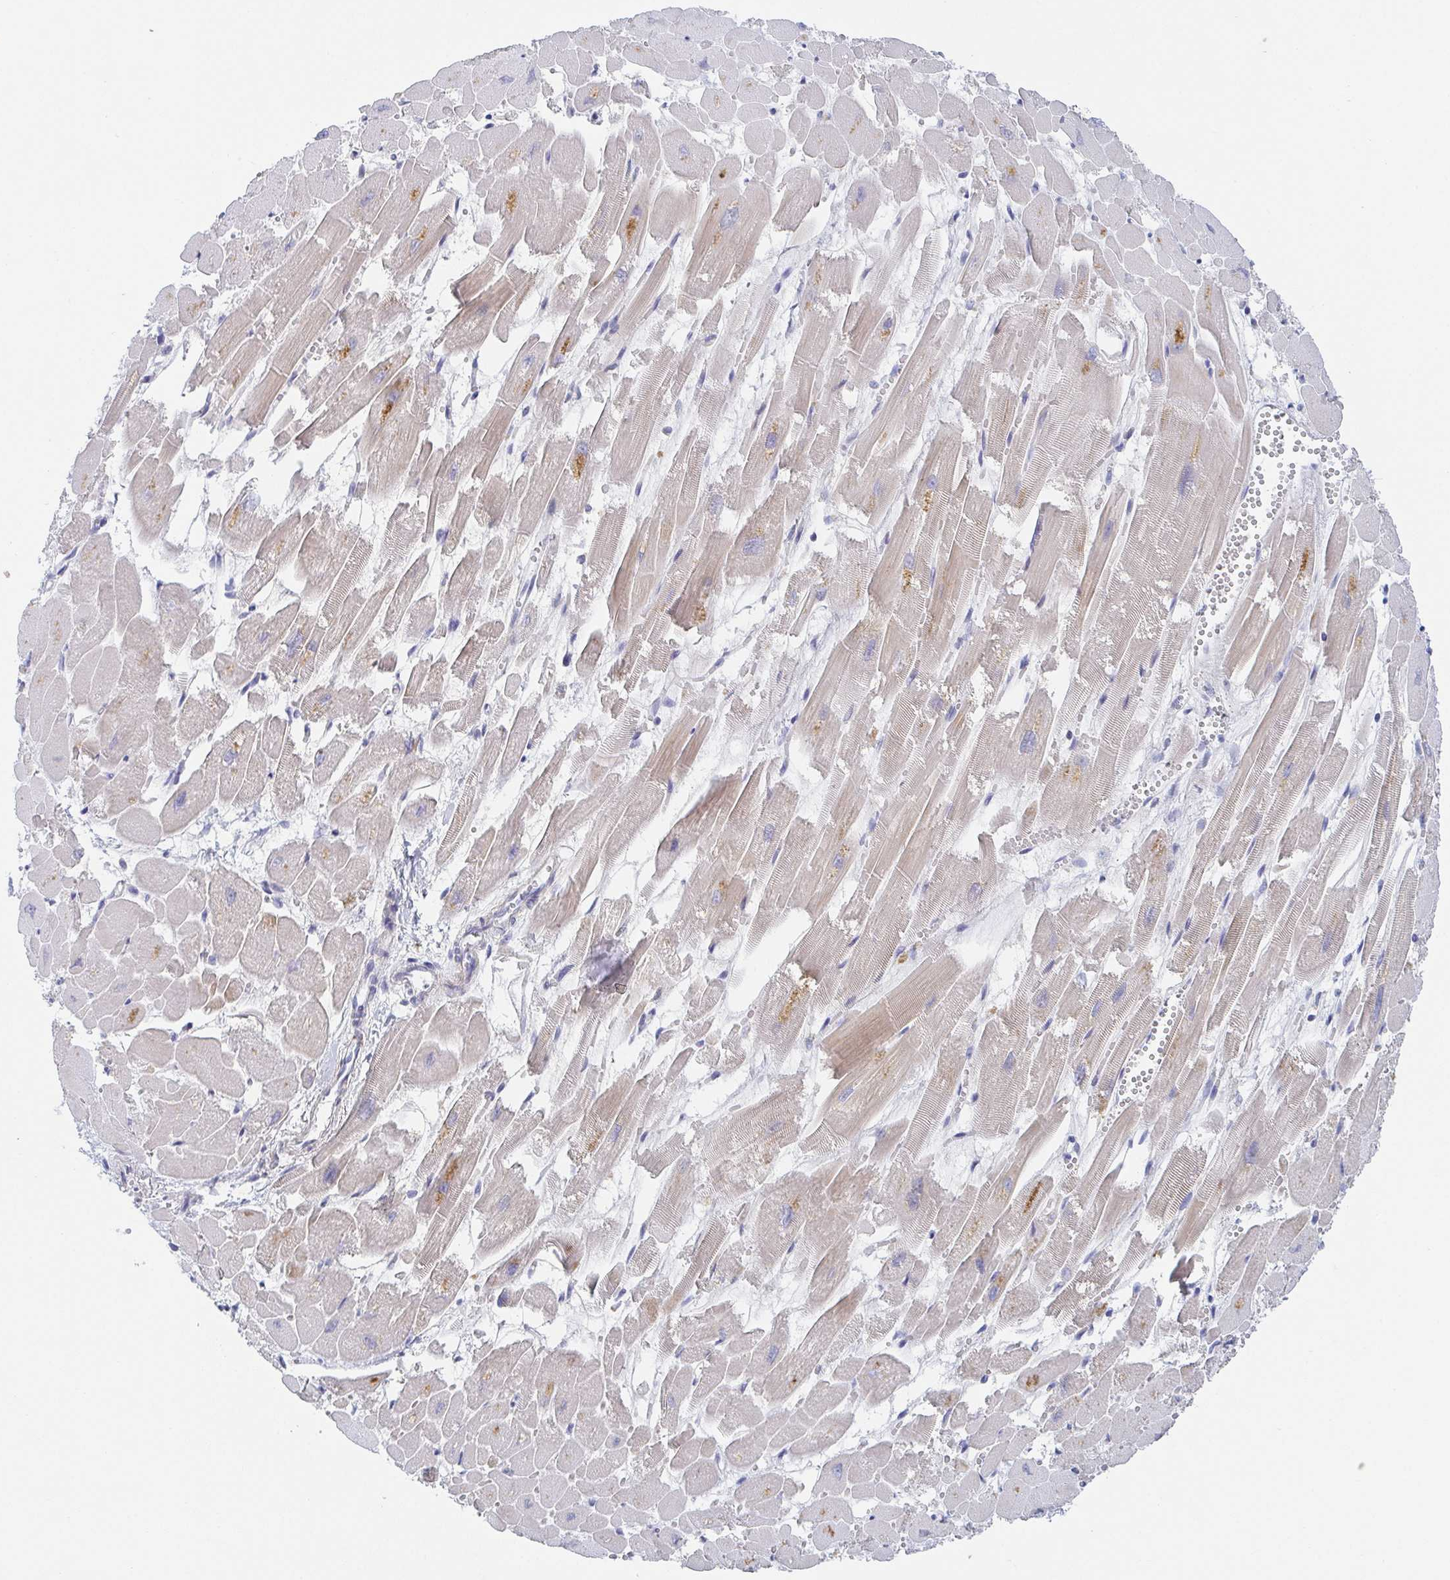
{"staining": {"intensity": "weak", "quantity": "25%-75%", "location": "cytoplasmic/membranous"}, "tissue": "heart muscle", "cell_type": "Cardiomyocytes", "image_type": "normal", "snomed": [{"axis": "morphology", "description": "Normal tissue, NOS"}, {"axis": "topography", "description": "Heart"}], "caption": "A brown stain labels weak cytoplasmic/membranous positivity of a protein in cardiomyocytes of benign human heart muscle. (DAB (3,3'-diaminobenzidine) IHC, brown staining for protein, blue staining for nuclei).", "gene": "RHOV", "patient": {"sex": "female", "age": 52}}